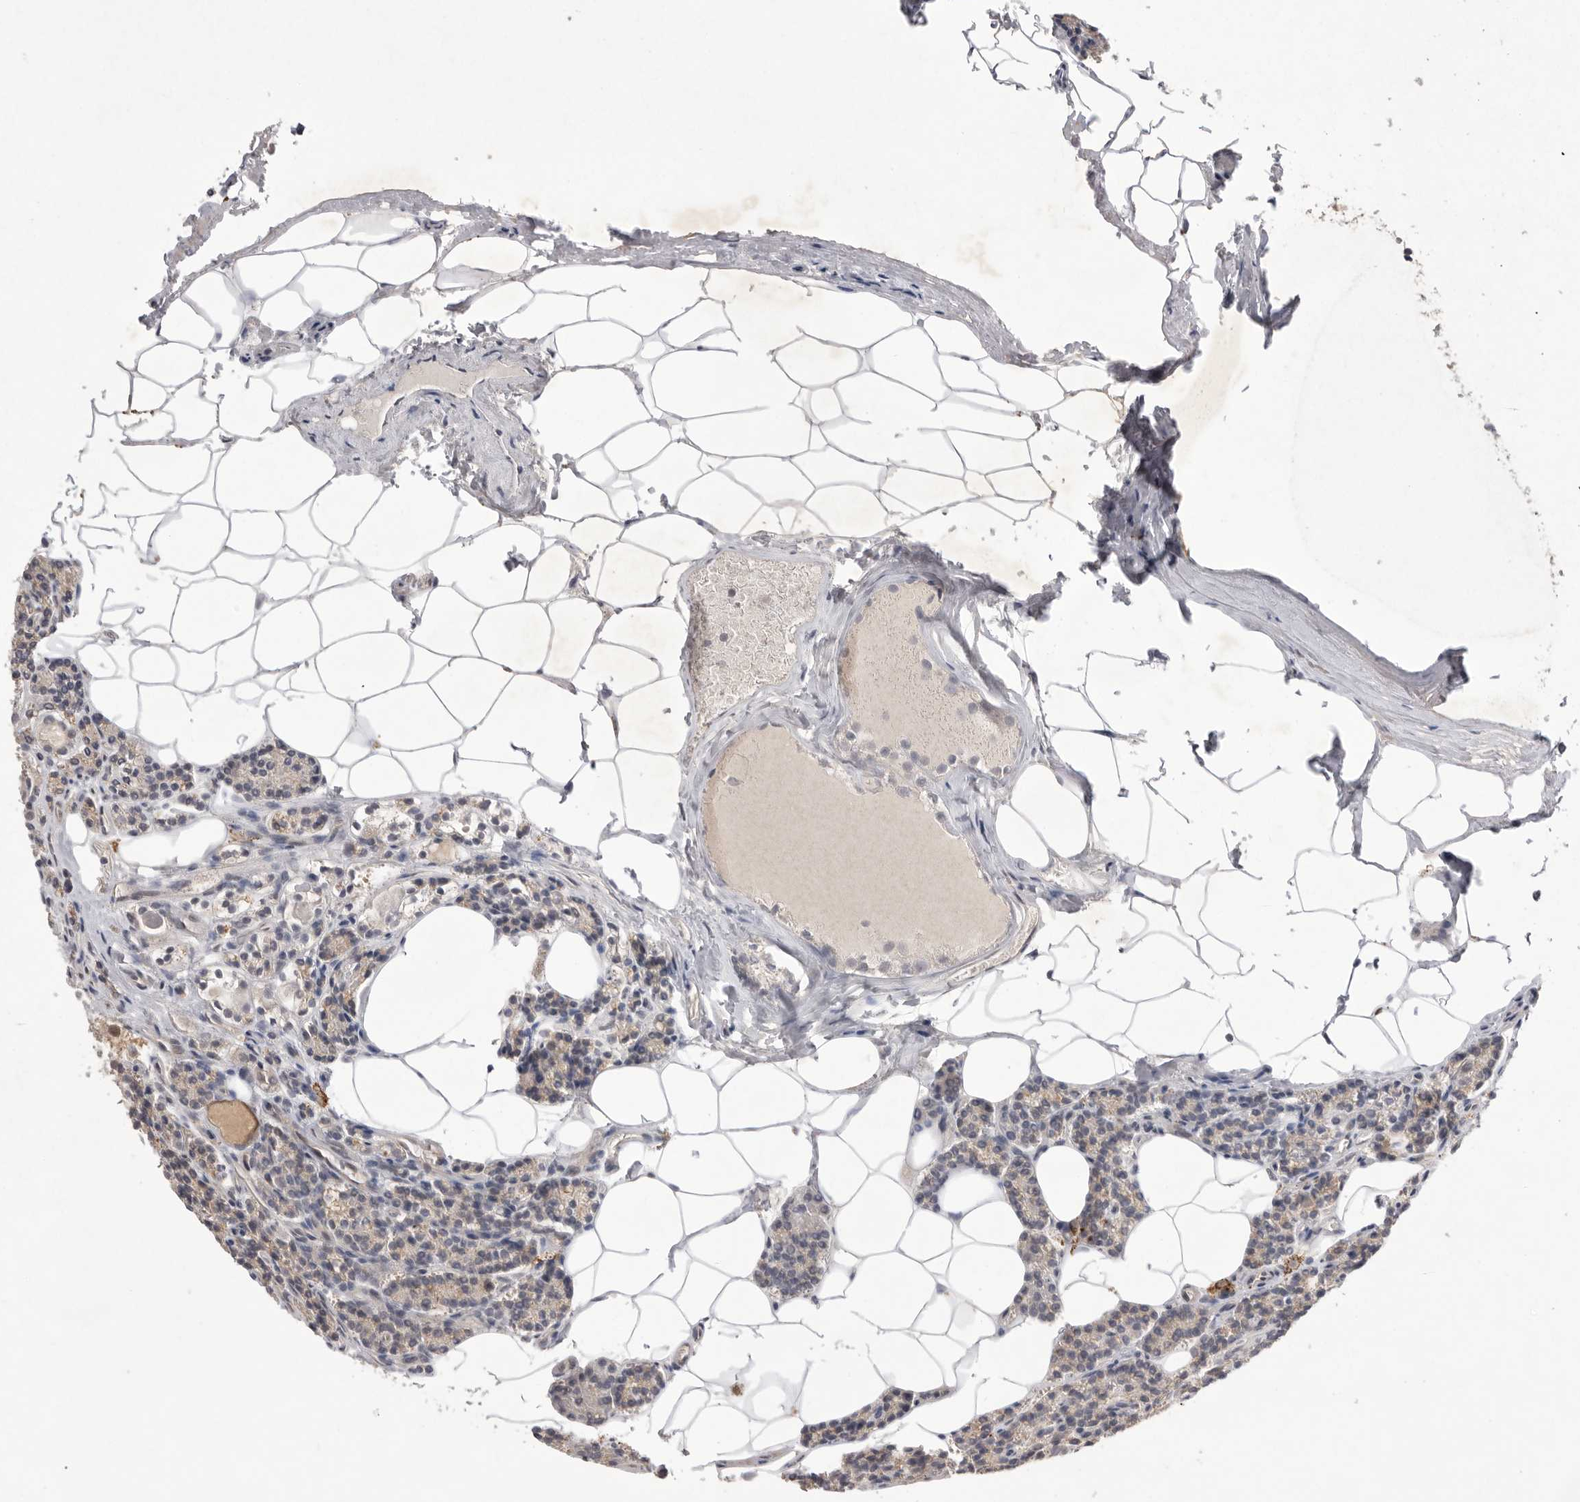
{"staining": {"intensity": "weak", "quantity": "25%-75%", "location": "cytoplasmic/membranous"}, "tissue": "parathyroid gland", "cell_type": "Glandular cells", "image_type": "normal", "snomed": [{"axis": "morphology", "description": "Normal tissue, NOS"}, {"axis": "topography", "description": "Parathyroid gland"}], "caption": "Immunohistochemical staining of unremarkable parathyroid gland reveals weak cytoplasmic/membranous protein positivity in about 25%-75% of glandular cells.", "gene": "NRCAM", "patient": {"sex": "male", "age": 83}}